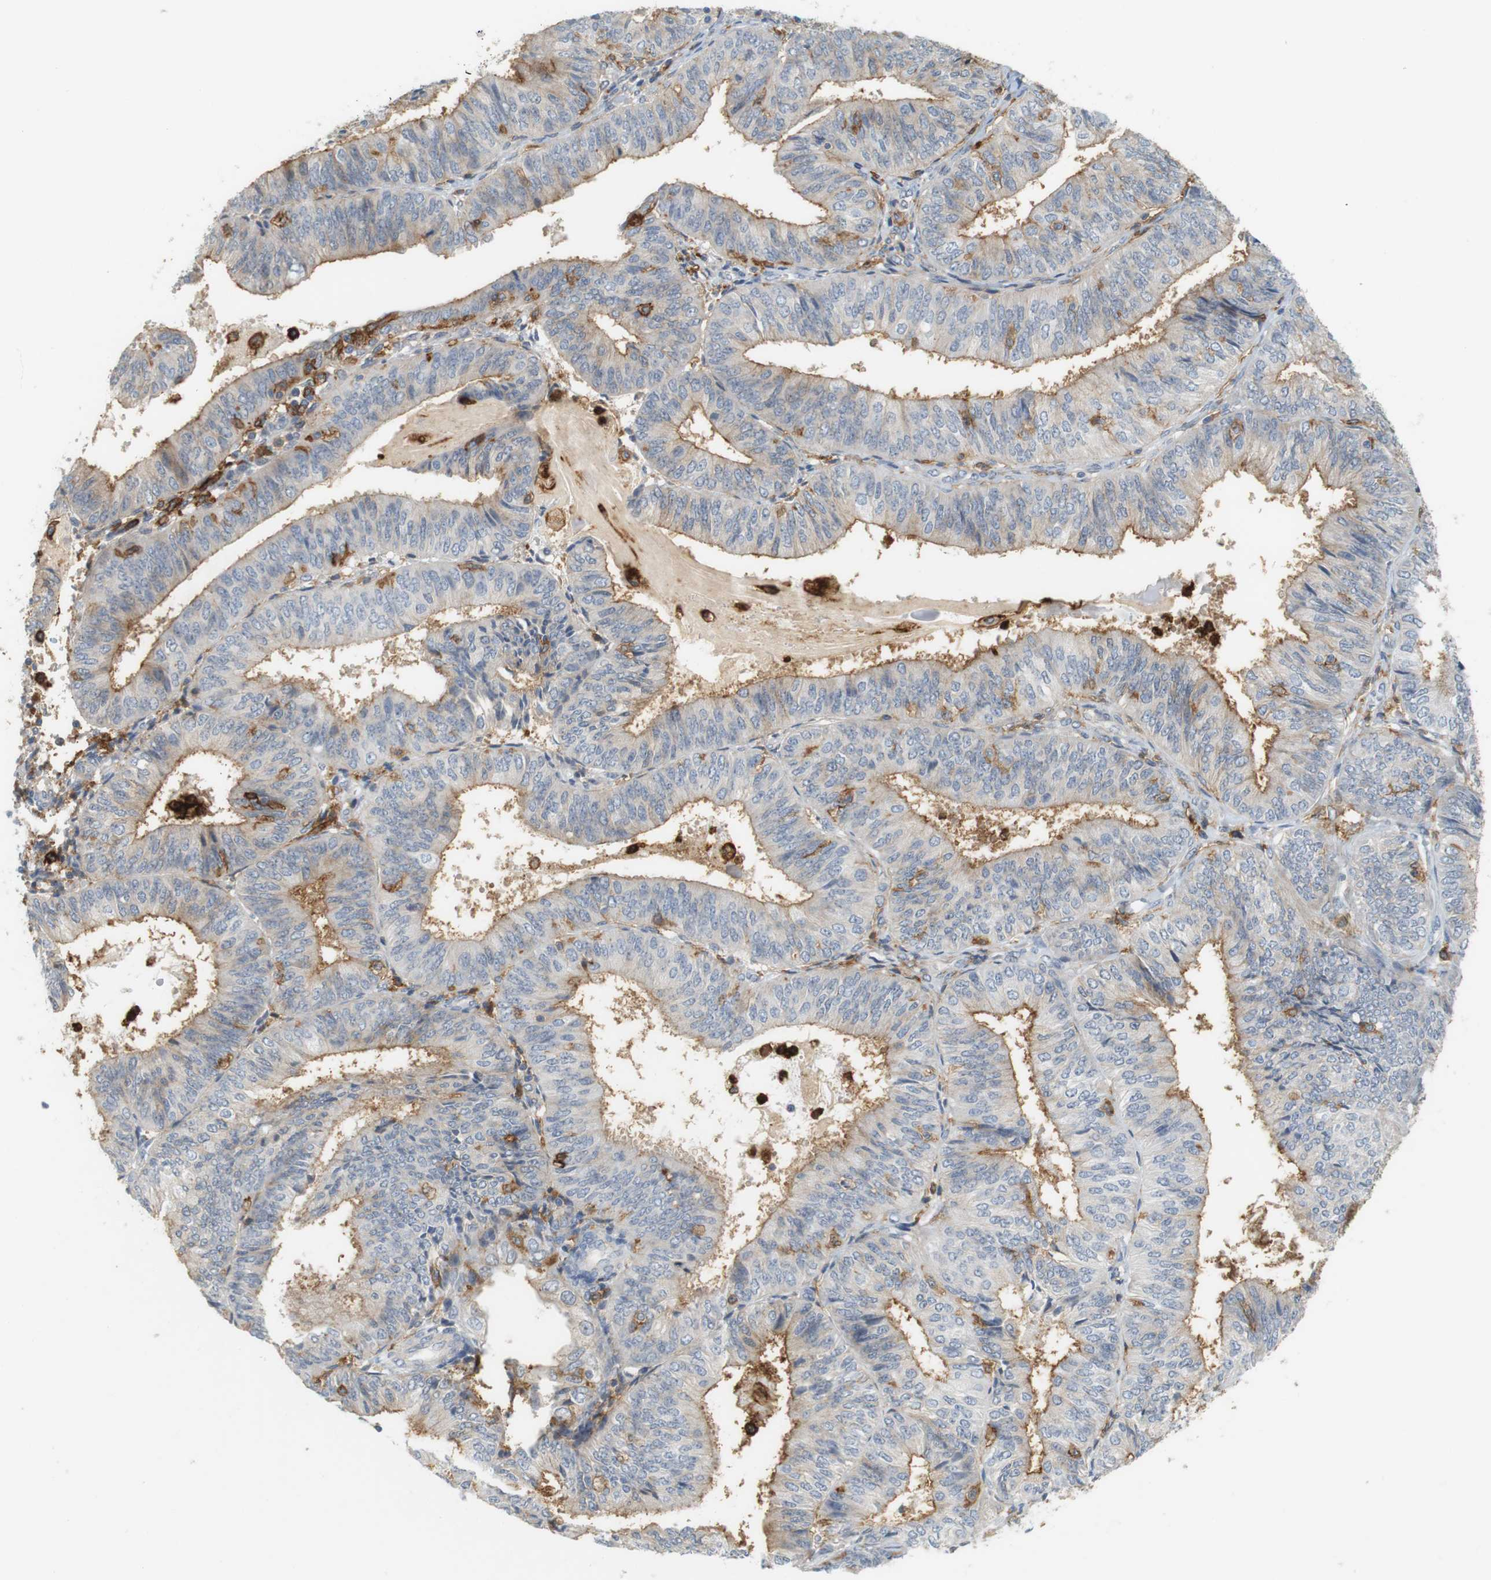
{"staining": {"intensity": "moderate", "quantity": "25%-75%", "location": "cytoplasmic/membranous"}, "tissue": "endometrial cancer", "cell_type": "Tumor cells", "image_type": "cancer", "snomed": [{"axis": "morphology", "description": "Adenocarcinoma, NOS"}, {"axis": "topography", "description": "Endometrium"}], "caption": "This micrograph displays immunohistochemistry staining of human adenocarcinoma (endometrial), with medium moderate cytoplasmic/membranous staining in about 25%-75% of tumor cells.", "gene": "SIRPA", "patient": {"sex": "female", "age": 58}}